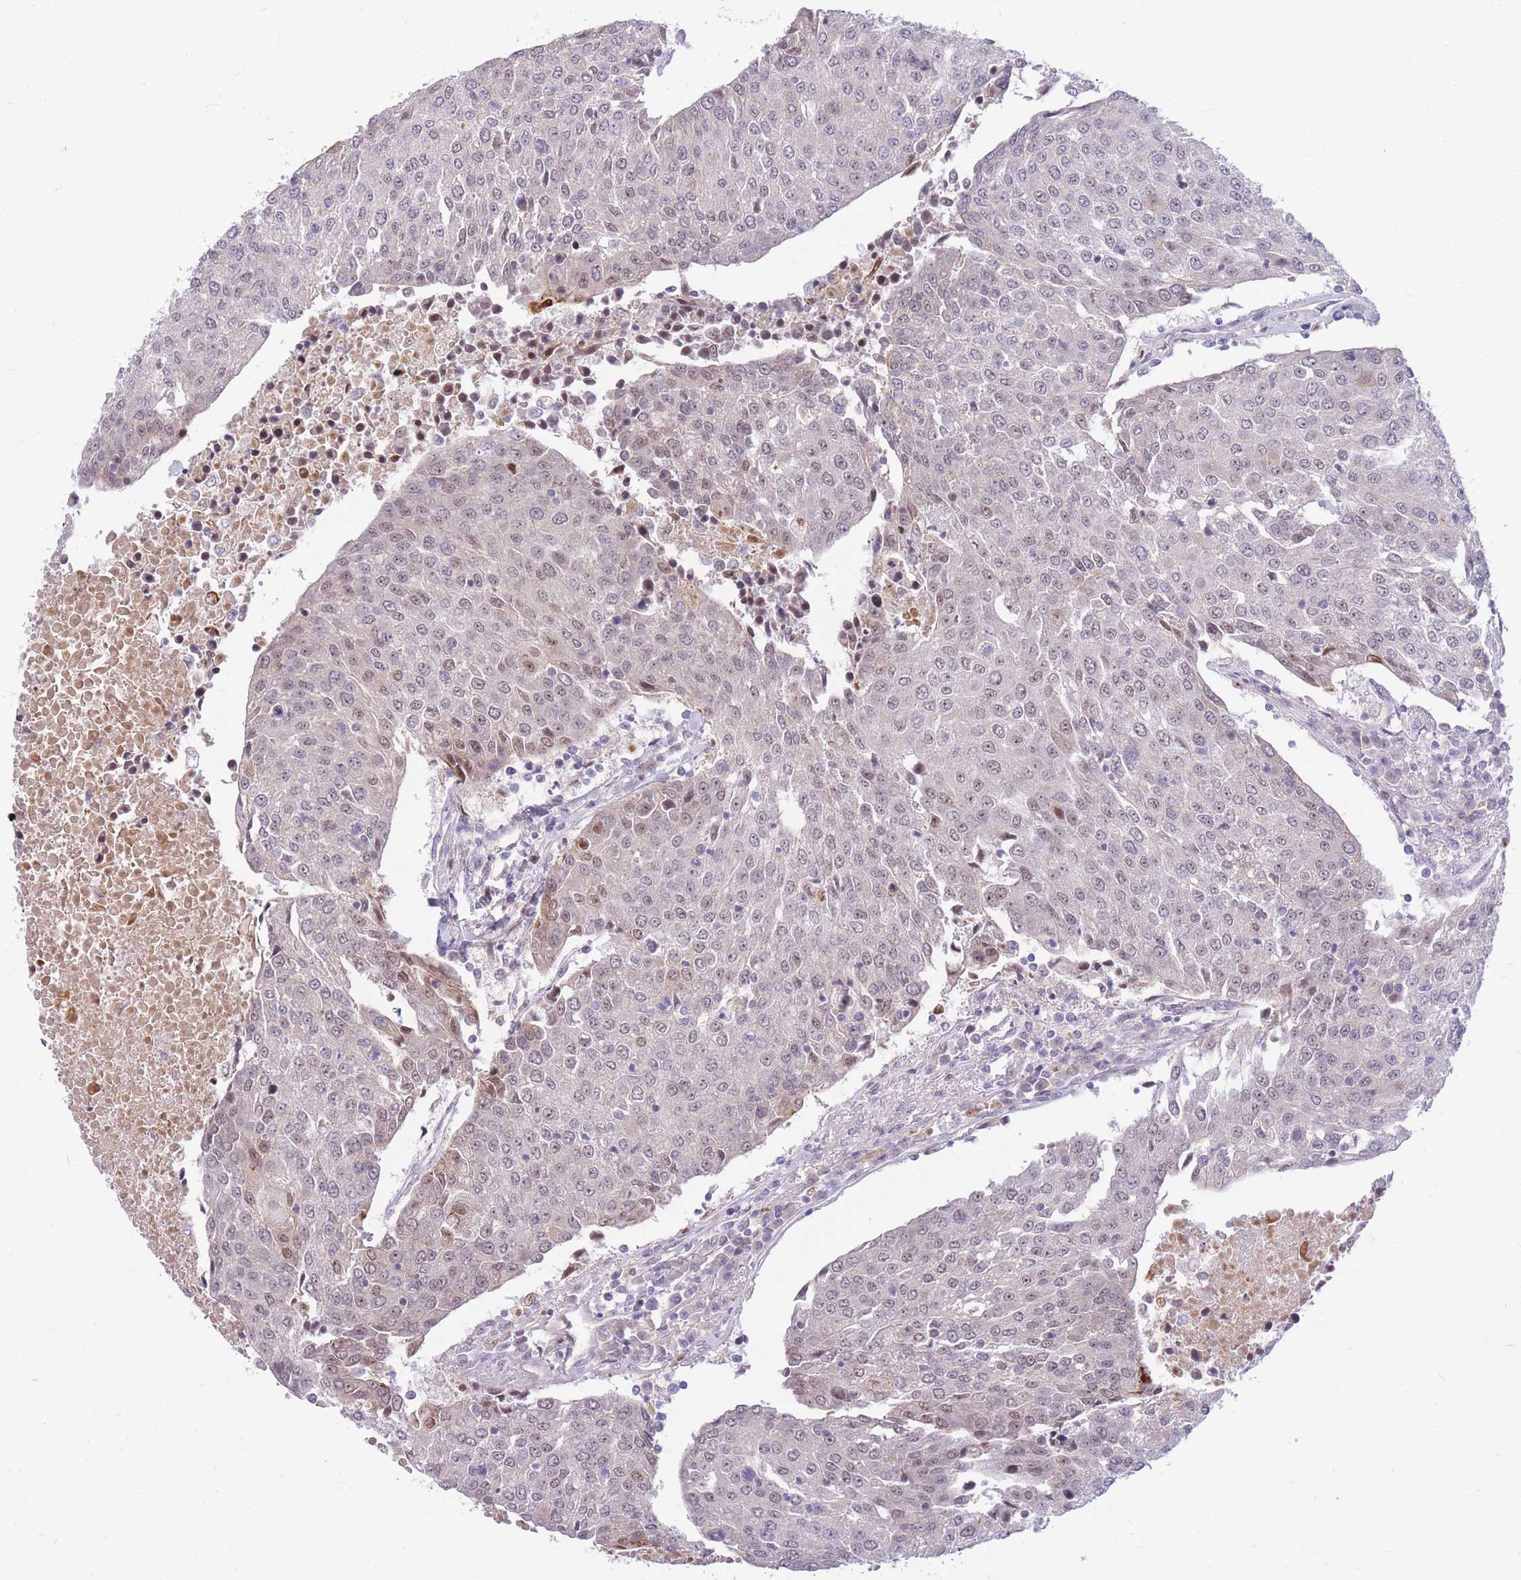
{"staining": {"intensity": "weak", "quantity": "<25%", "location": "nuclear"}, "tissue": "urothelial cancer", "cell_type": "Tumor cells", "image_type": "cancer", "snomed": [{"axis": "morphology", "description": "Urothelial carcinoma, High grade"}, {"axis": "topography", "description": "Urinary bladder"}], "caption": "A micrograph of human urothelial cancer is negative for staining in tumor cells.", "gene": "ERCC2", "patient": {"sex": "female", "age": 85}}